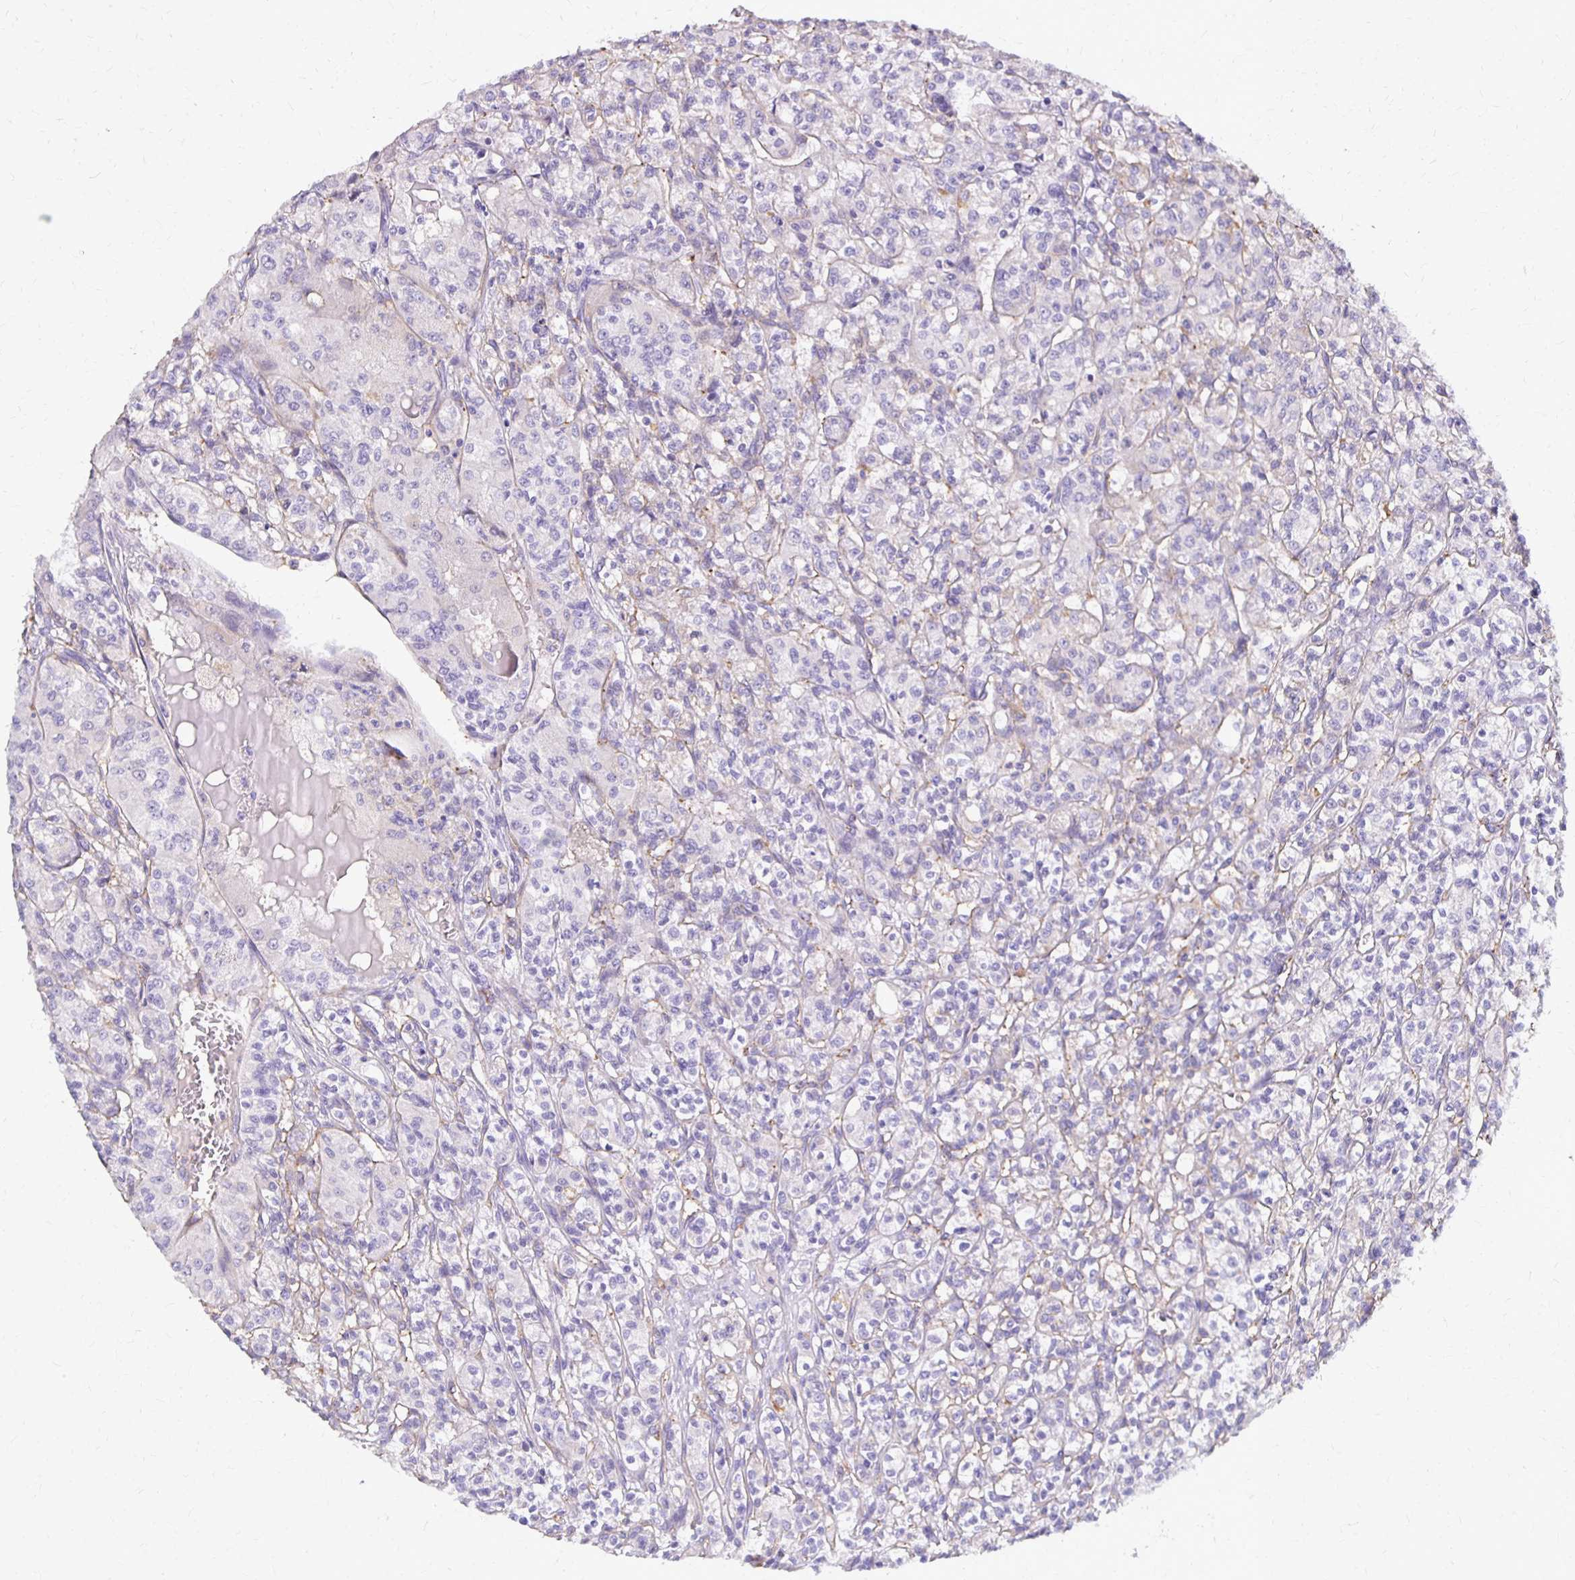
{"staining": {"intensity": "negative", "quantity": "none", "location": "none"}, "tissue": "renal cancer", "cell_type": "Tumor cells", "image_type": "cancer", "snomed": [{"axis": "morphology", "description": "Adenocarcinoma, NOS"}, {"axis": "topography", "description": "Kidney"}], "caption": "Tumor cells are negative for protein expression in human renal cancer (adenocarcinoma).", "gene": "TTYH1", "patient": {"sex": "male", "age": 36}}